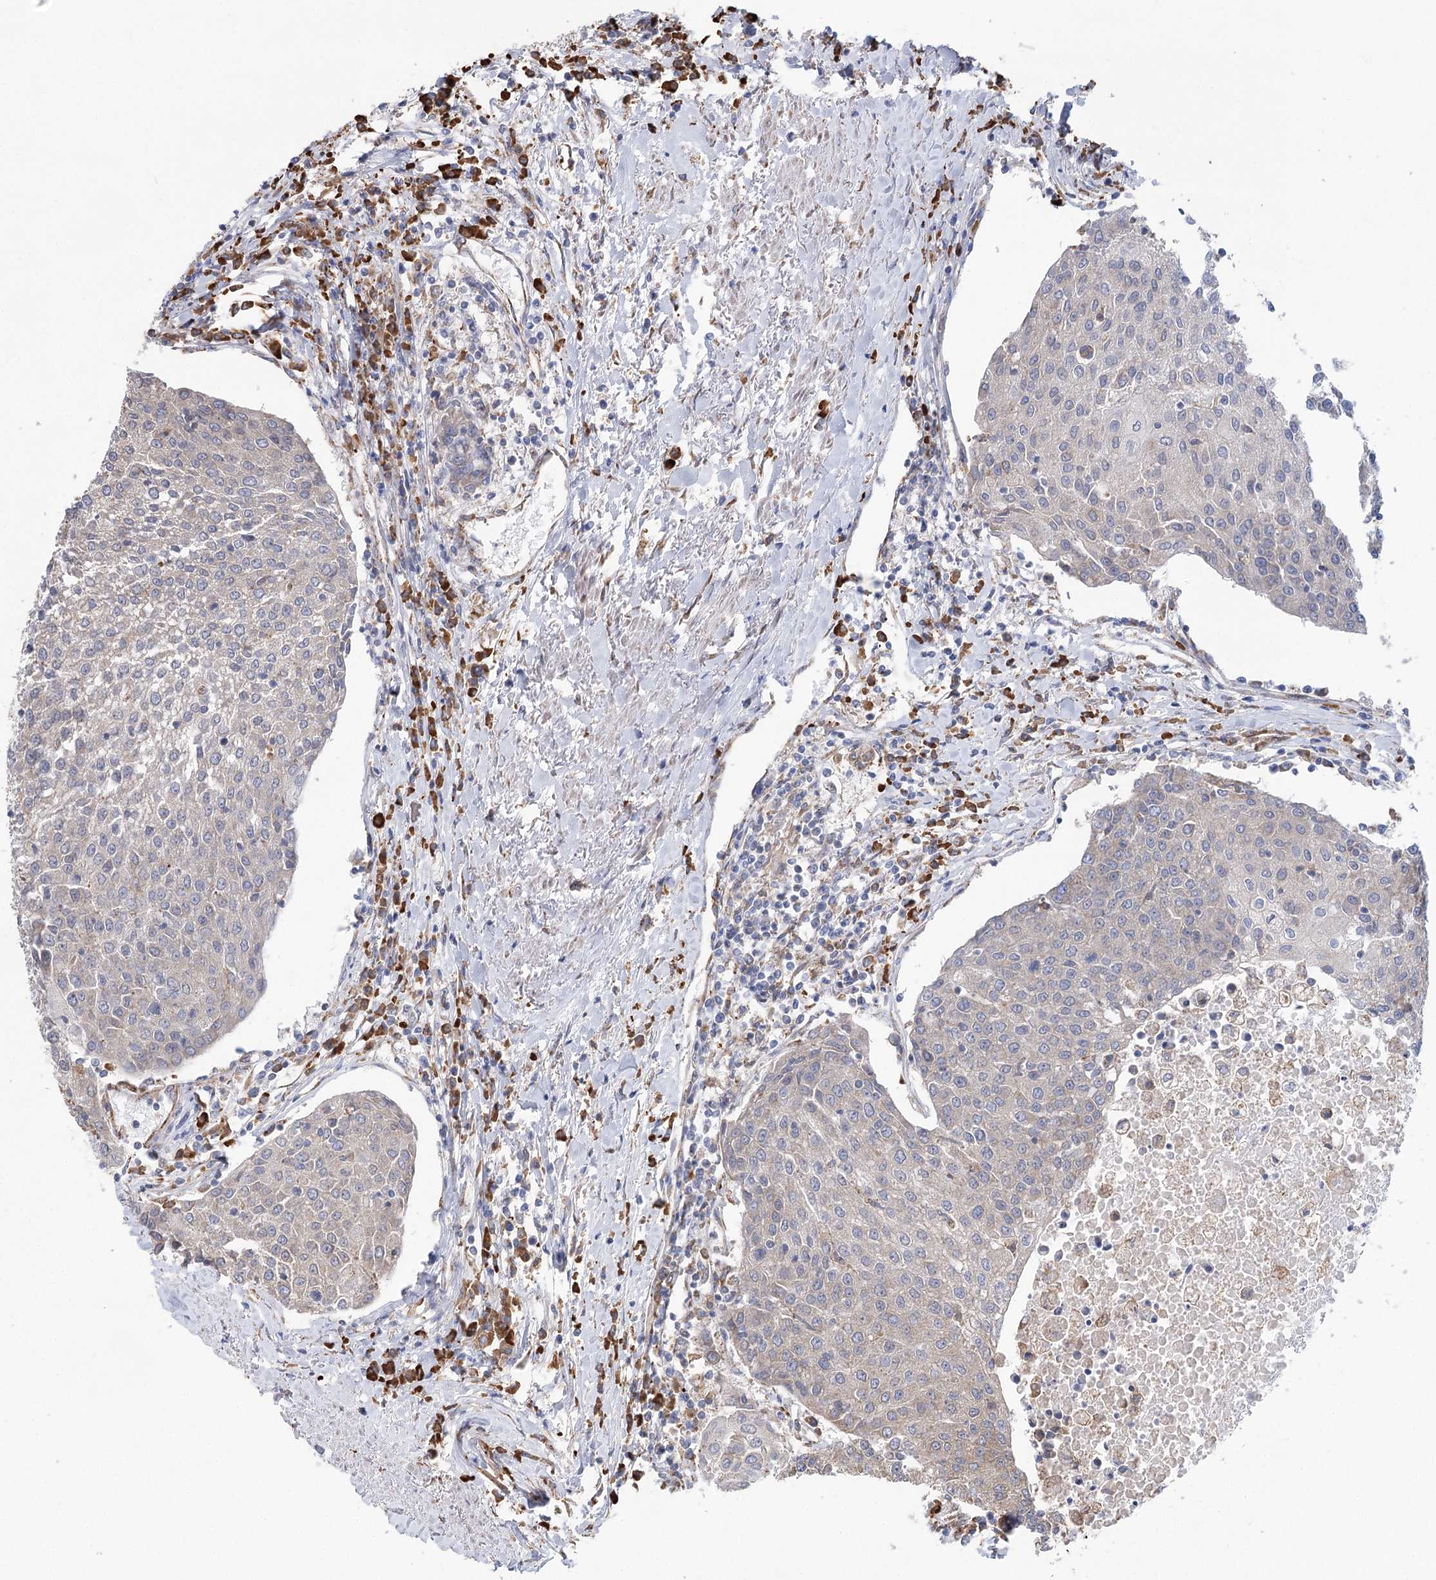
{"staining": {"intensity": "weak", "quantity": "<25%", "location": "cytoplasmic/membranous"}, "tissue": "urothelial cancer", "cell_type": "Tumor cells", "image_type": "cancer", "snomed": [{"axis": "morphology", "description": "Urothelial carcinoma, High grade"}, {"axis": "topography", "description": "Urinary bladder"}], "caption": "The histopathology image displays no staining of tumor cells in urothelial carcinoma (high-grade).", "gene": "METTL24", "patient": {"sex": "female", "age": 85}}